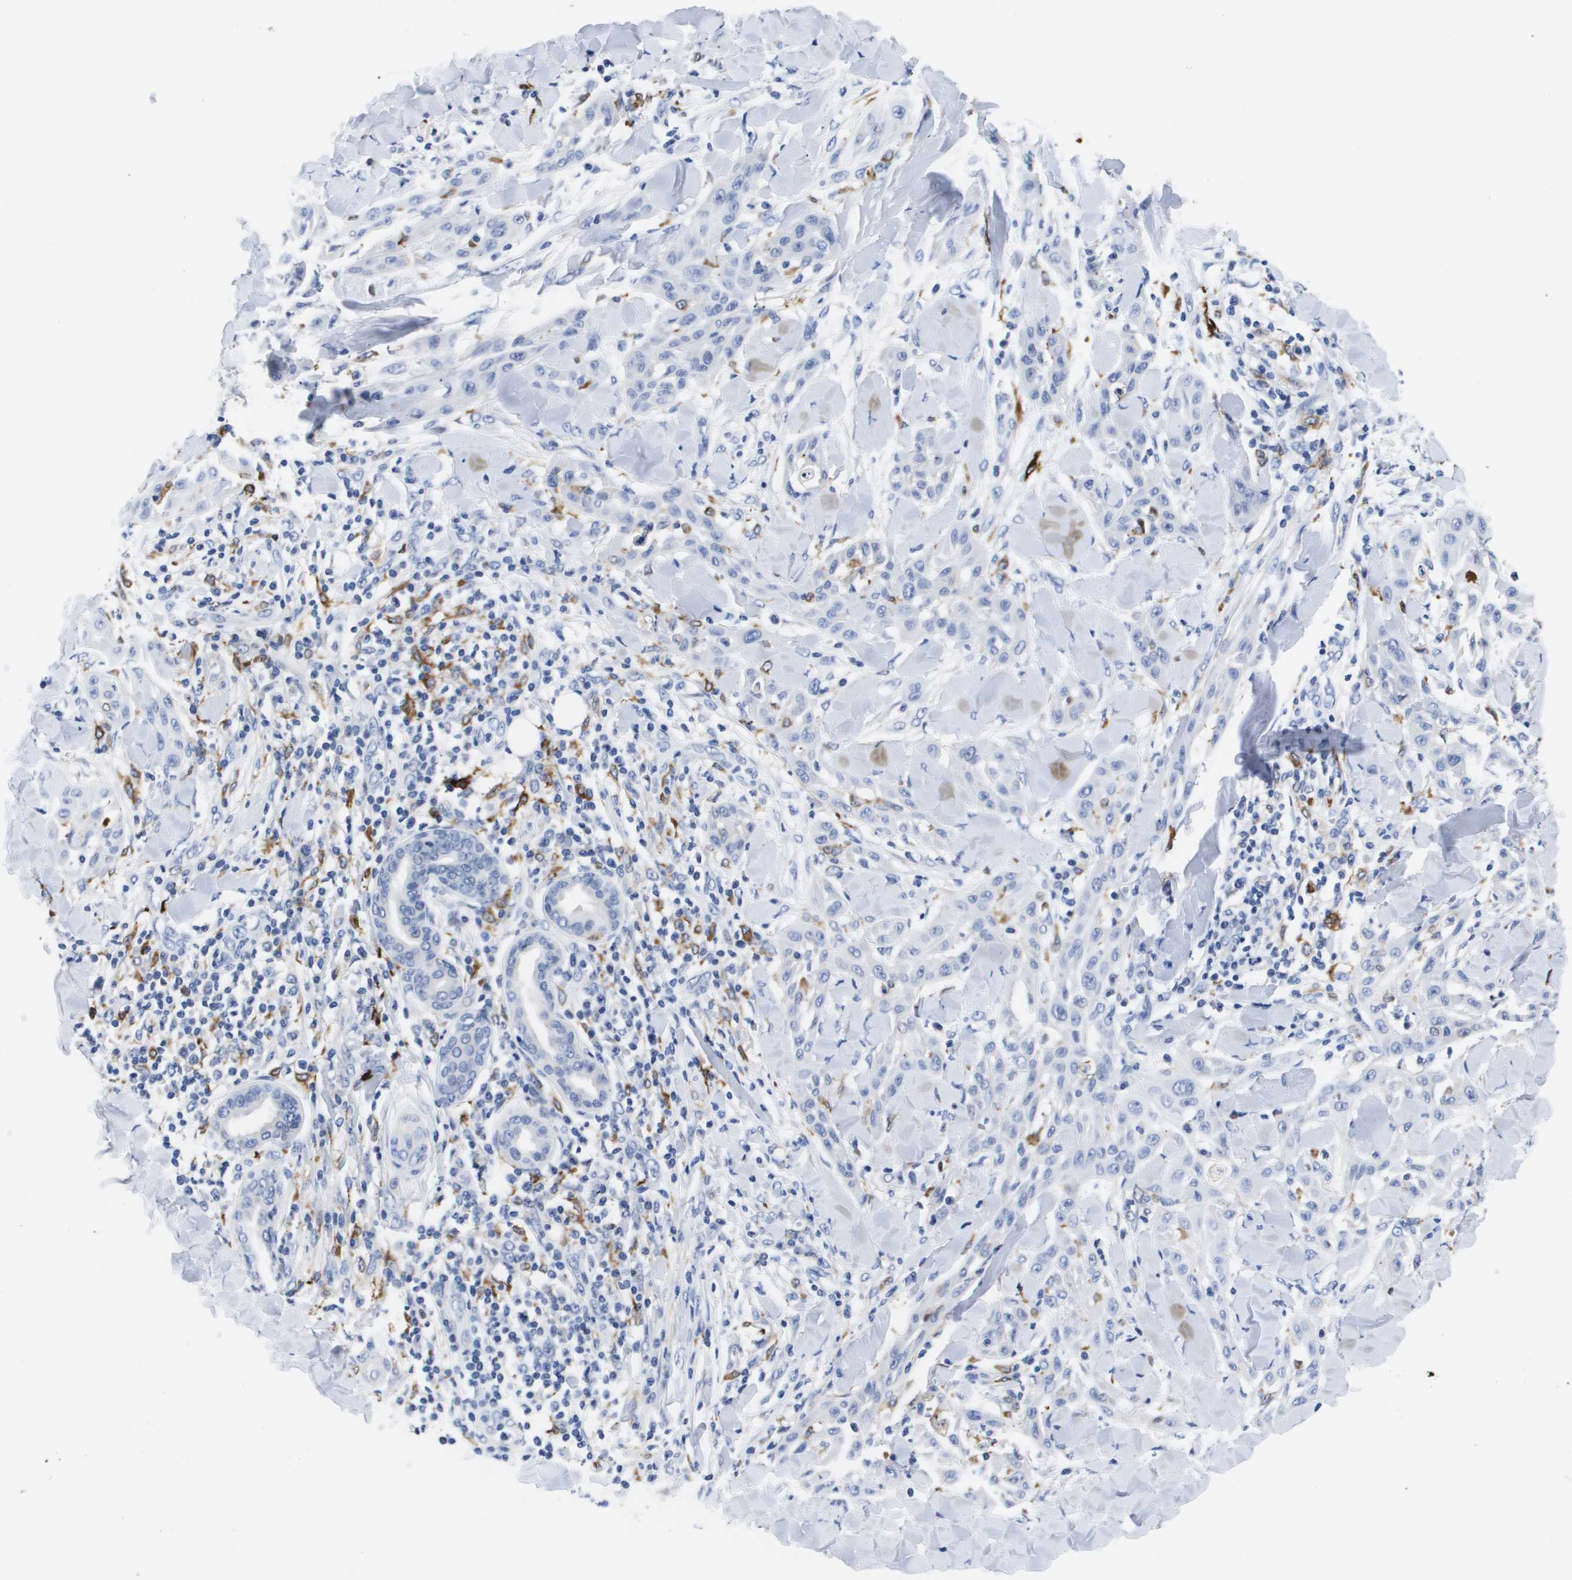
{"staining": {"intensity": "negative", "quantity": "none", "location": "none"}, "tissue": "skin cancer", "cell_type": "Tumor cells", "image_type": "cancer", "snomed": [{"axis": "morphology", "description": "Squamous cell carcinoma, NOS"}, {"axis": "topography", "description": "Skin"}], "caption": "A photomicrograph of human skin cancer is negative for staining in tumor cells. (Stains: DAB (3,3'-diaminobenzidine) immunohistochemistry (IHC) with hematoxylin counter stain, Microscopy: brightfield microscopy at high magnification).", "gene": "HMOX1", "patient": {"sex": "male", "age": 24}}